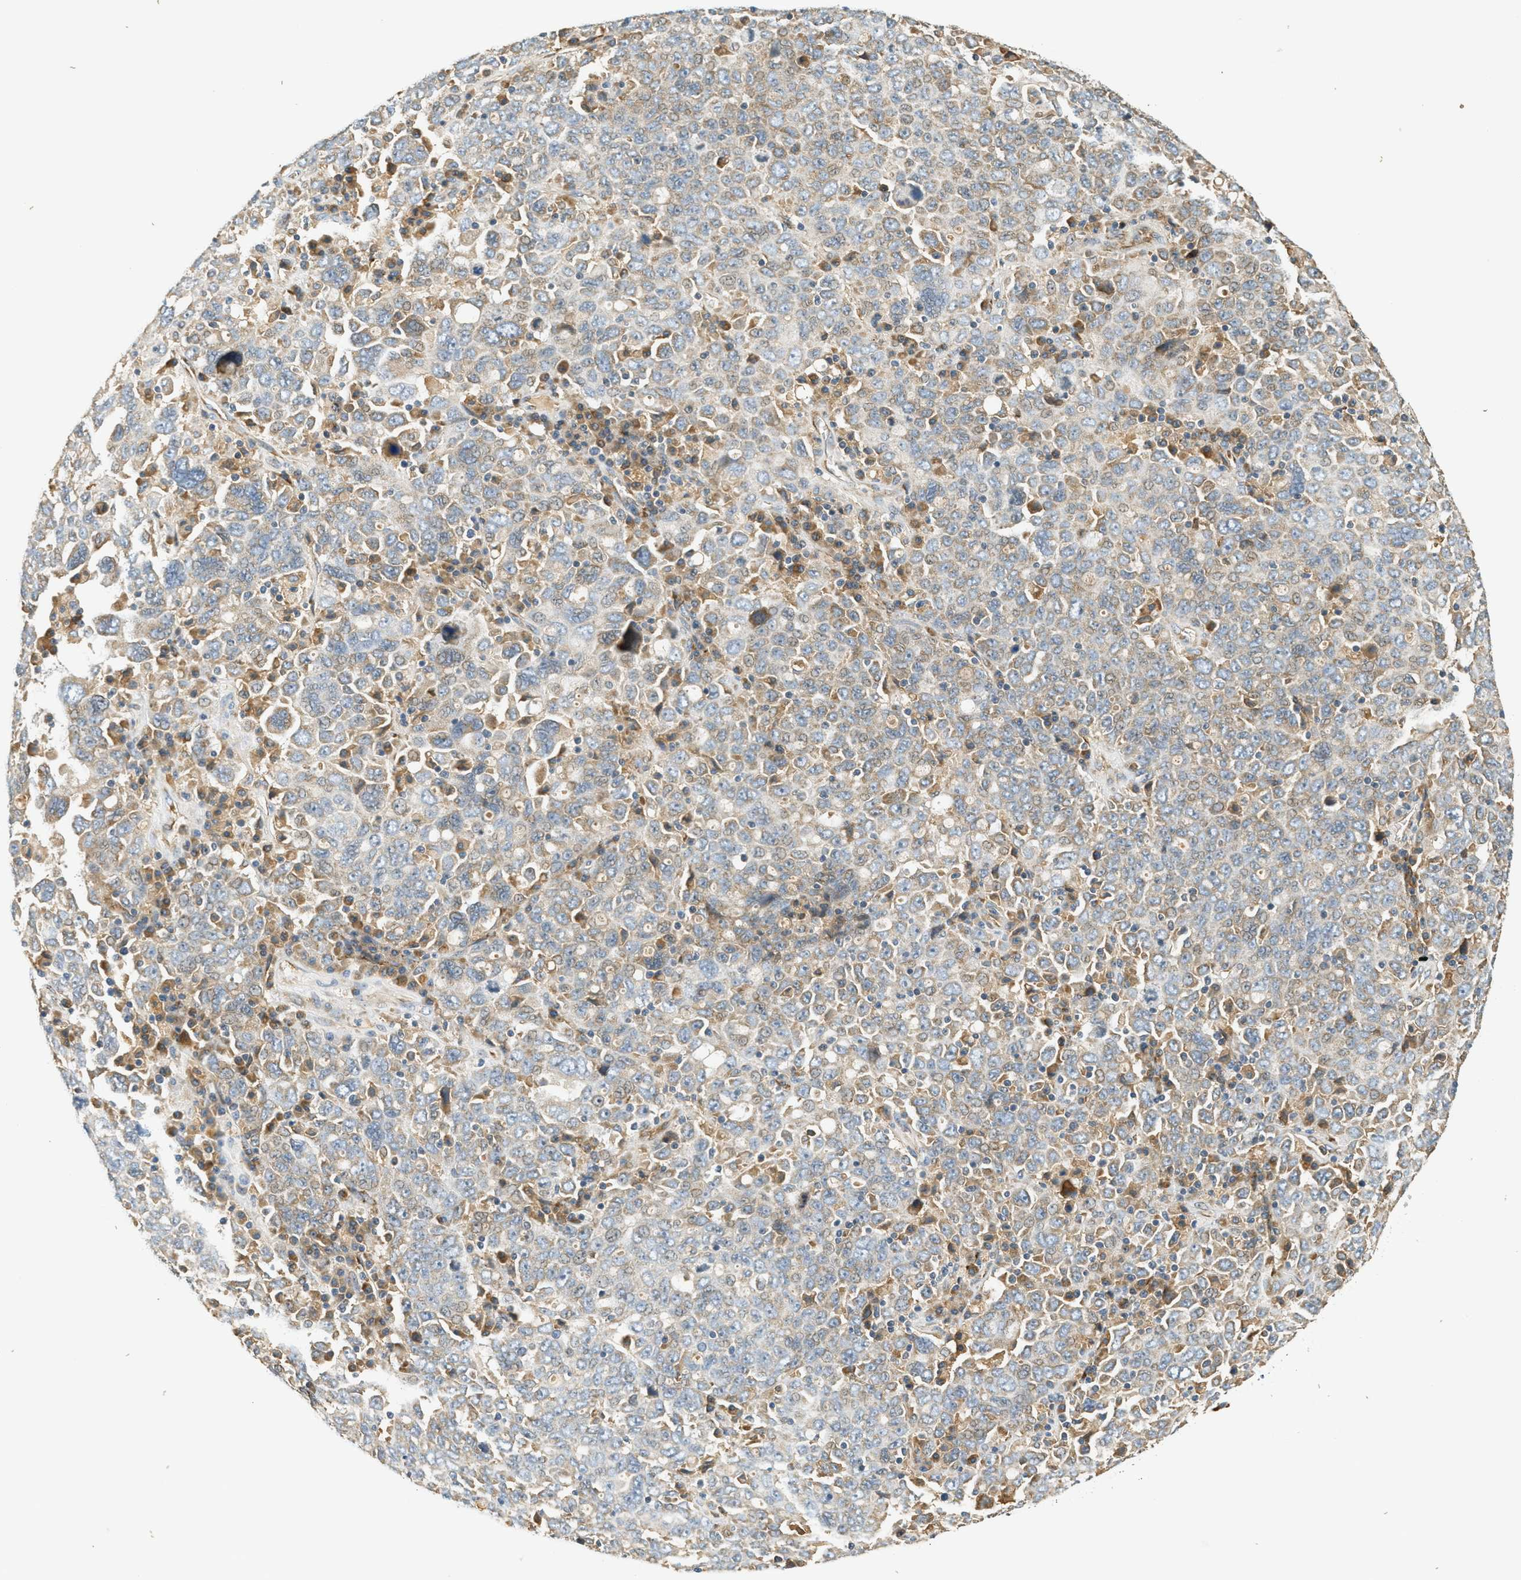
{"staining": {"intensity": "weak", "quantity": "<25%", "location": "cytoplasmic/membranous"}, "tissue": "ovarian cancer", "cell_type": "Tumor cells", "image_type": "cancer", "snomed": [{"axis": "morphology", "description": "Carcinoma, endometroid"}, {"axis": "topography", "description": "Ovary"}], "caption": "Tumor cells show no significant expression in ovarian endometroid carcinoma. The staining was performed using DAB (3,3'-diaminobenzidine) to visualize the protein expression in brown, while the nuclei were stained in blue with hematoxylin (Magnification: 20x).", "gene": "PDK1", "patient": {"sex": "female", "age": 62}}